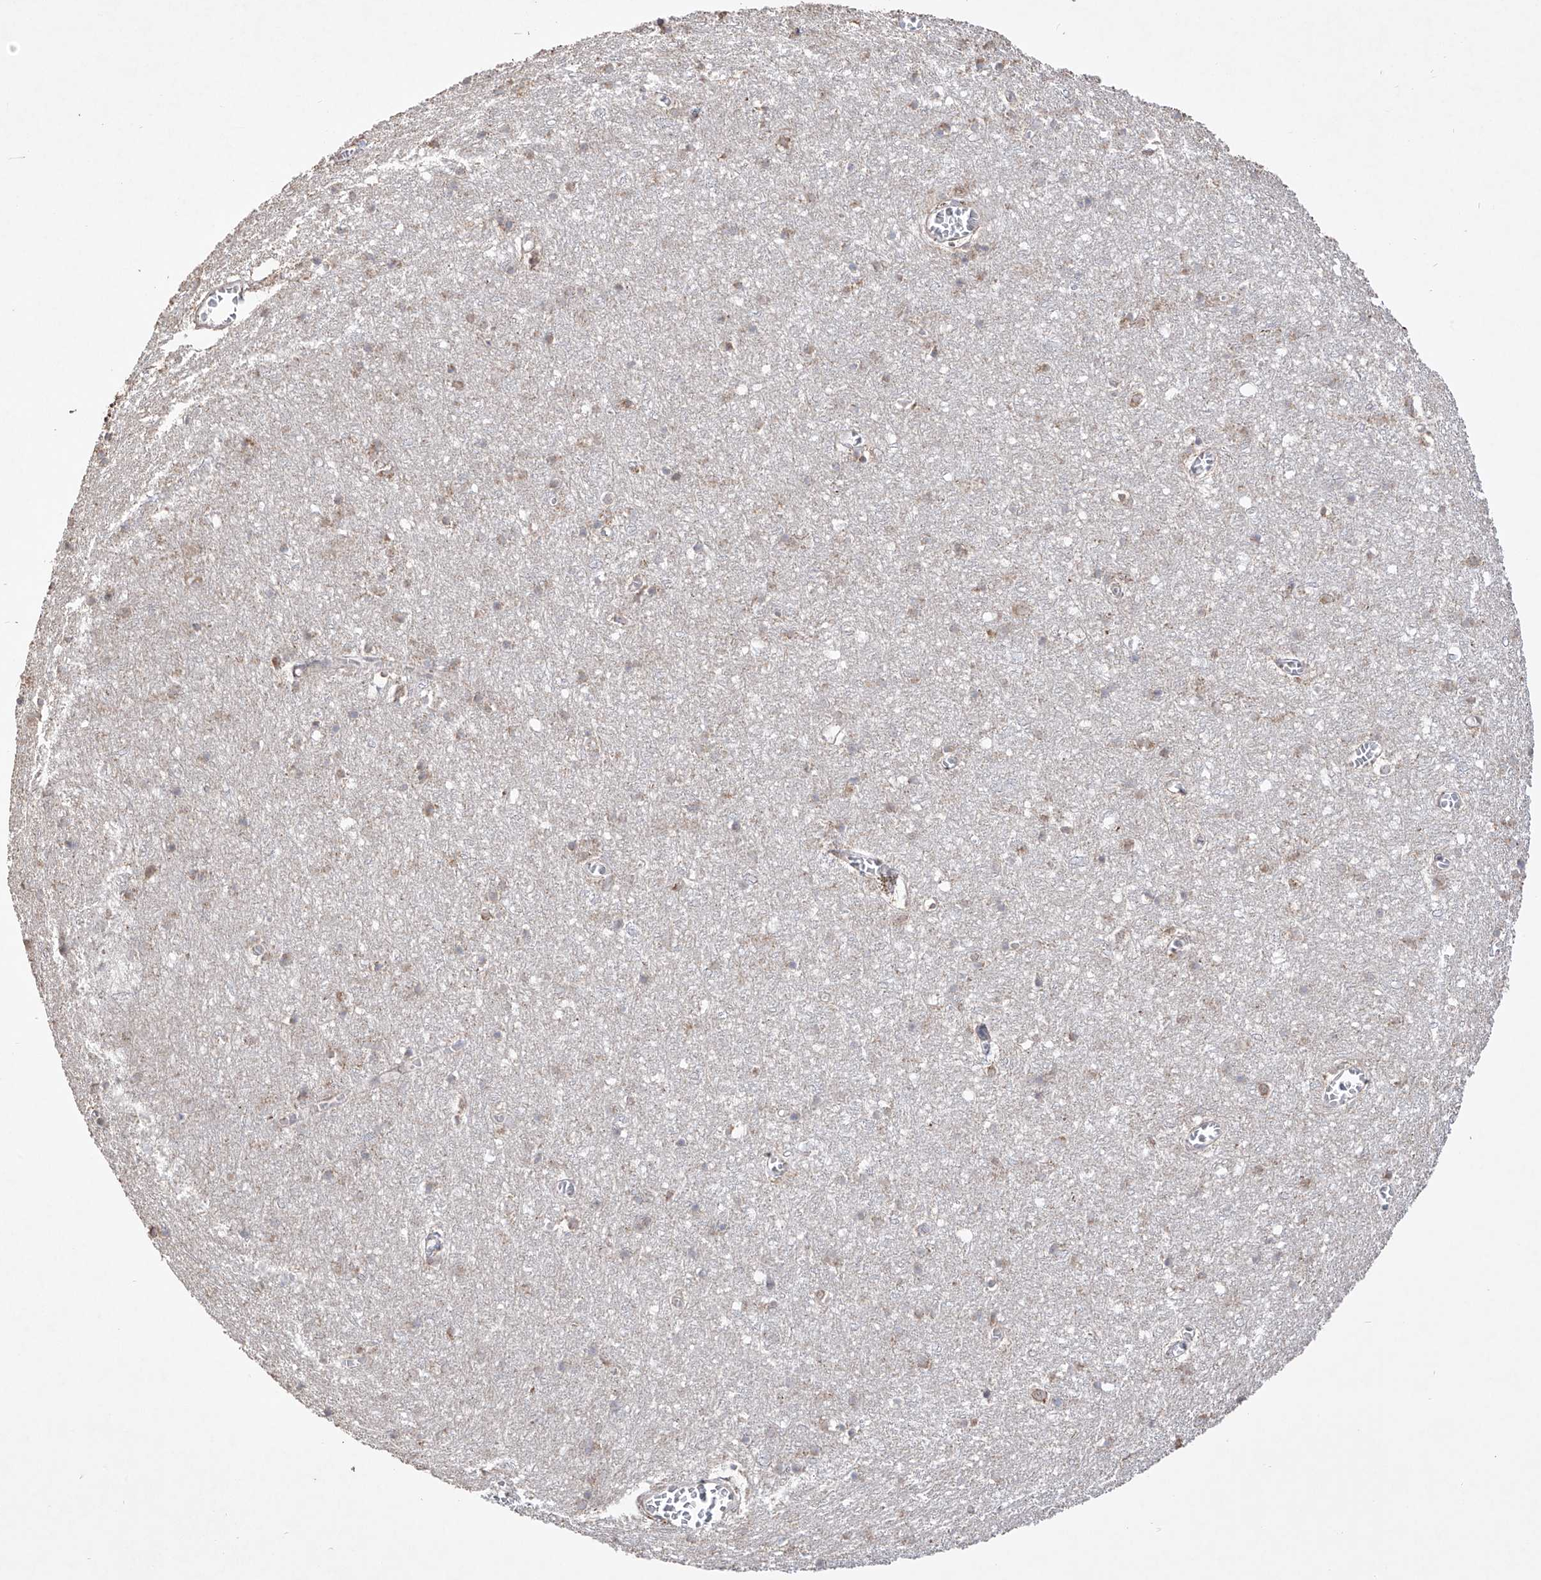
{"staining": {"intensity": "negative", "quantity": "none", "location": "none"}, "tissue": "cerebral cortex", "cell_type": "Endothelial cells", "image_type": "normal", "snomed": [{"axis": "morphology", "description": "Normal tissue, NOS"}, {"axis": "topography", "description": "Cerebral cortex"}], "caption": "The micrograph displays no significant expression in endothelial cells of cerebral cortex. The staining was performed using DAB to visualize the protein expression in brown, while the nuclei were stained in blue with hematoxylin (Magnification: 20x).", "gene": "YKT6", "patient": {"sex": "female", "age": 64}}